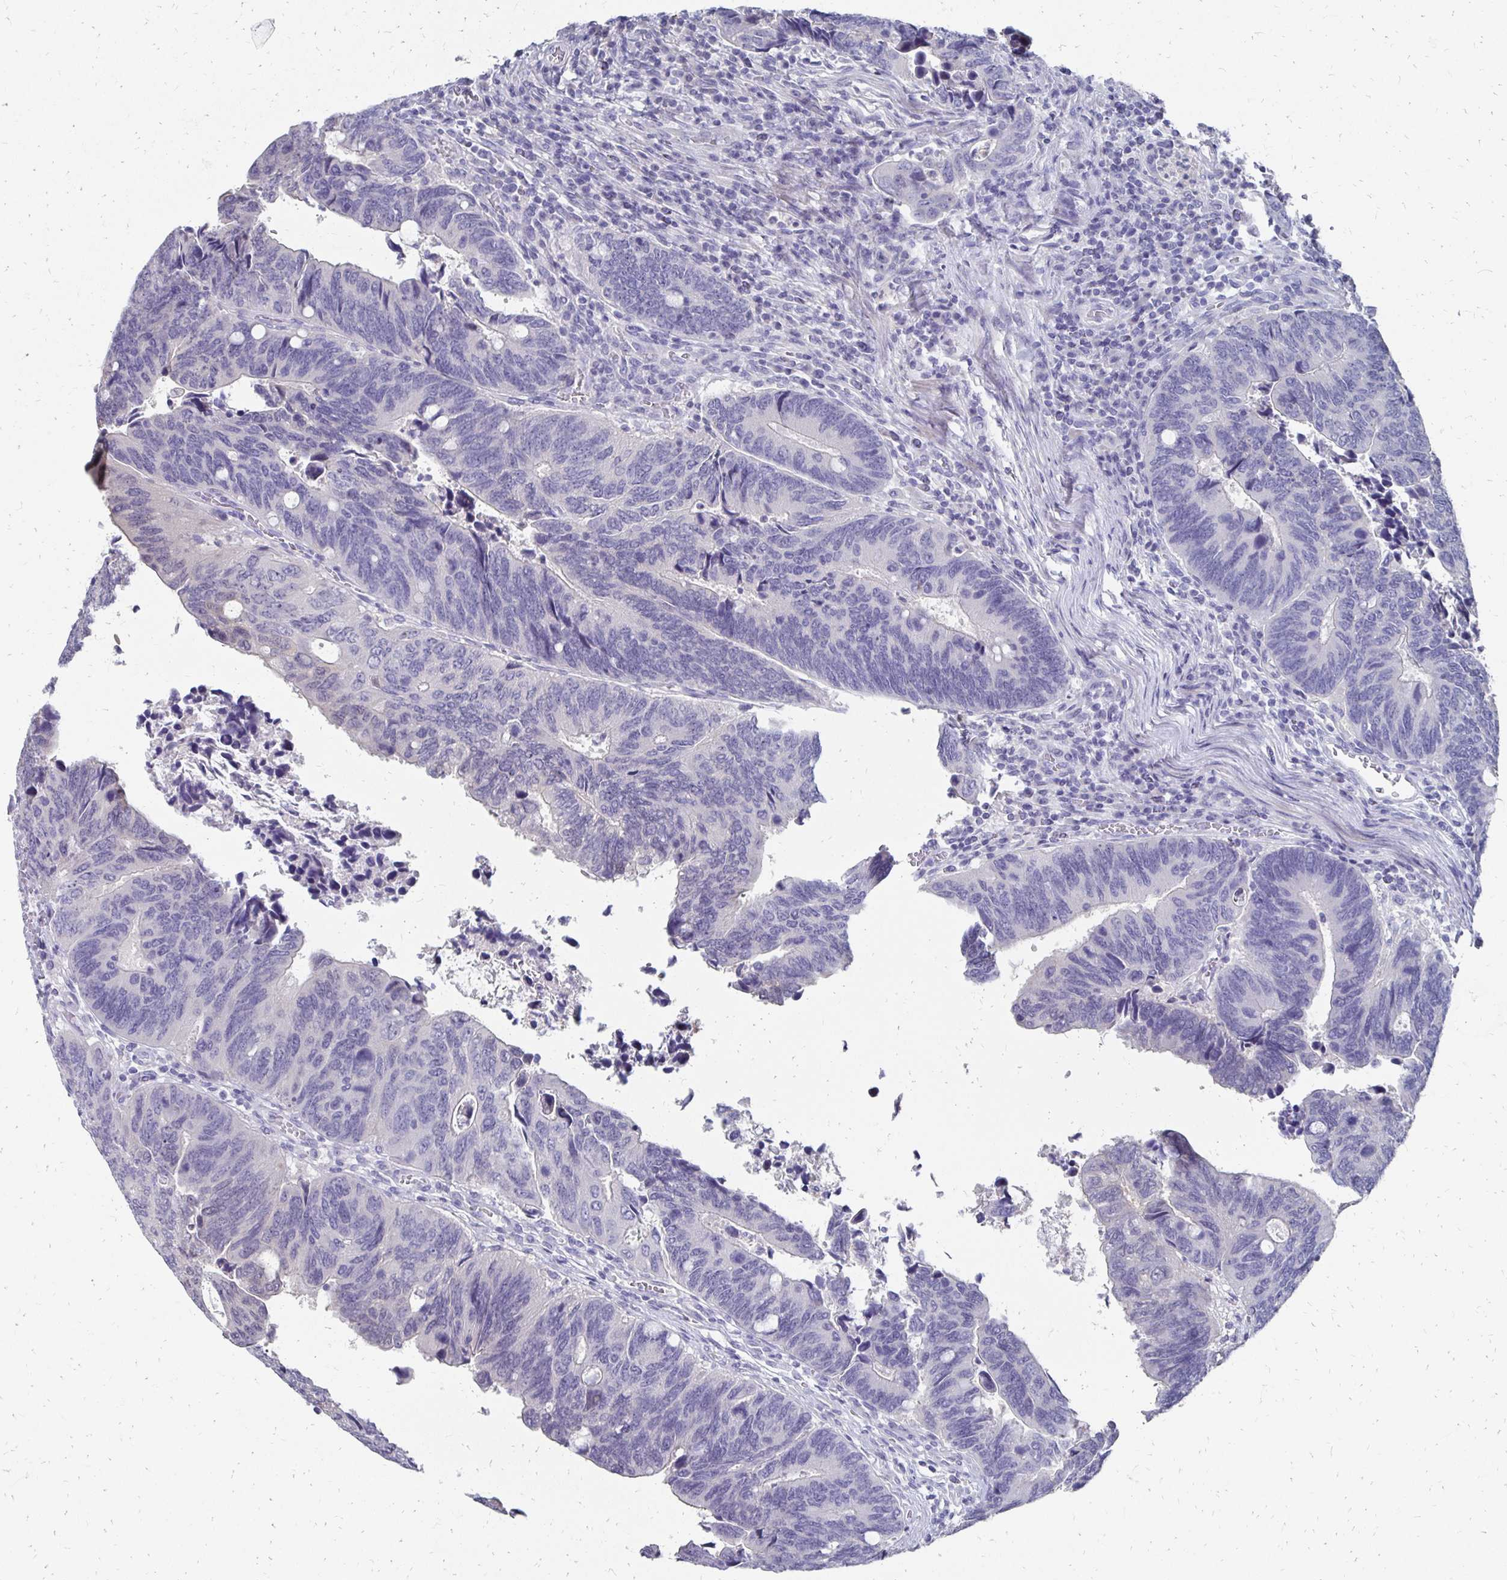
{"staining": {"intensity": "negative", "quantity": "none", "location": "none"}, "tissue": "colorectal cancer", "cell_type": "Tumor cells", "image_type": "cancer", "snomed": [{"axis": "morphology", "description": "Adenocarcinoma, NOS"}, {"axis": "topography", "description": "Colon"}], "caption": "Tumor cells are negative for brown protein staining in colorectal cancer.", "gene": "SYCP3", "patient": {"sex": "male", "age": 87}}